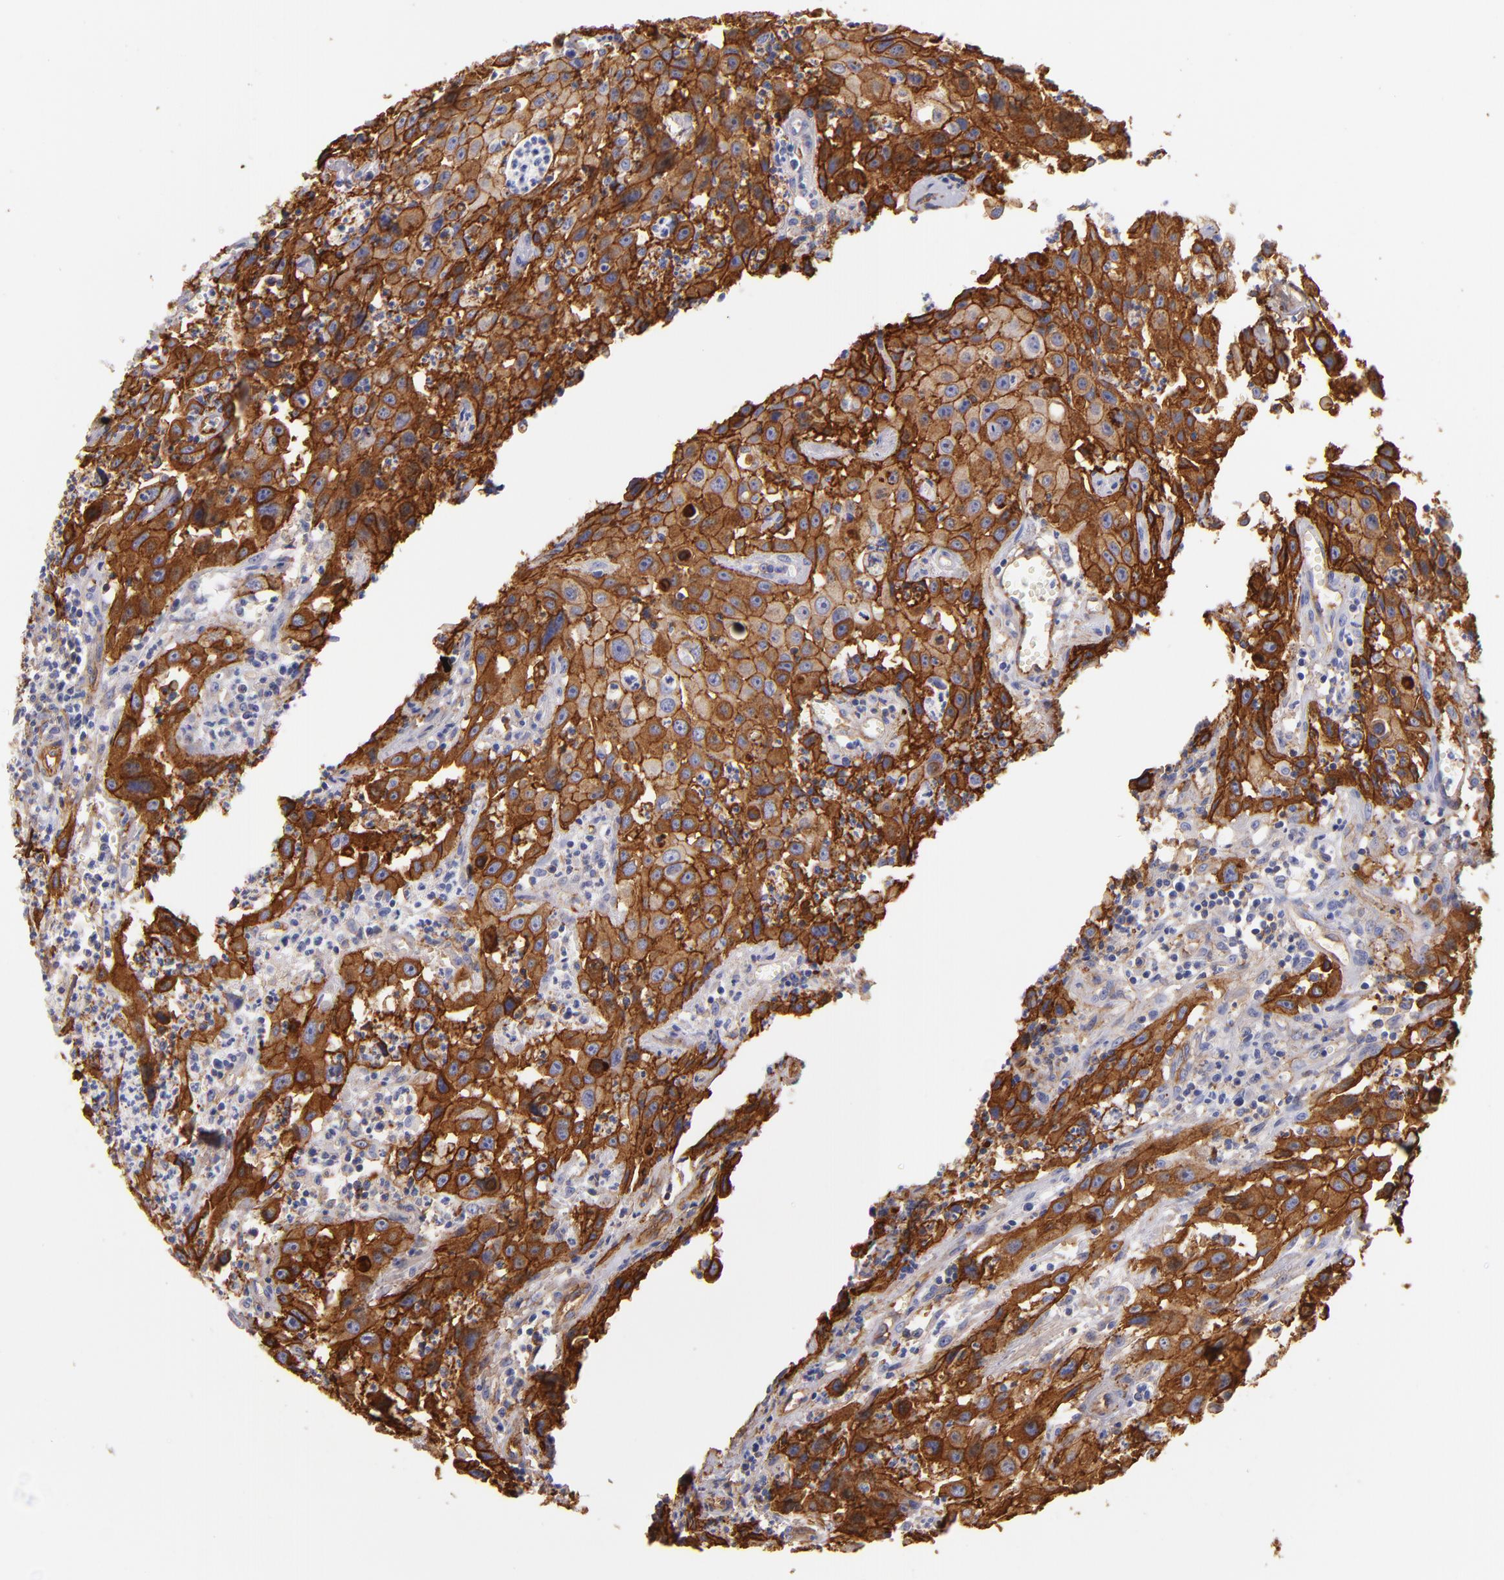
{"staining": {"intensity": "strong", "quantity": ">75%", "location": "cytoplasmic/membranous"}, "tissue": "urothelial cancer", "cell_type": "Tumor cells", "image_type": "cancer", "snomed": [{"axis": "morphology", "description": "Urothelial carcinoma, High grade"}, {"axis": "topography", "description": "Urinary bladder"}], "caption": "There is high levels of strong cytoplasmic/membranous positivity in tumor cells of urothelial cancer, as demonstrated by immunohistochemical staining (brown color).", "gene": "CD151", "patient": {"sex": "male", "age": 66}}